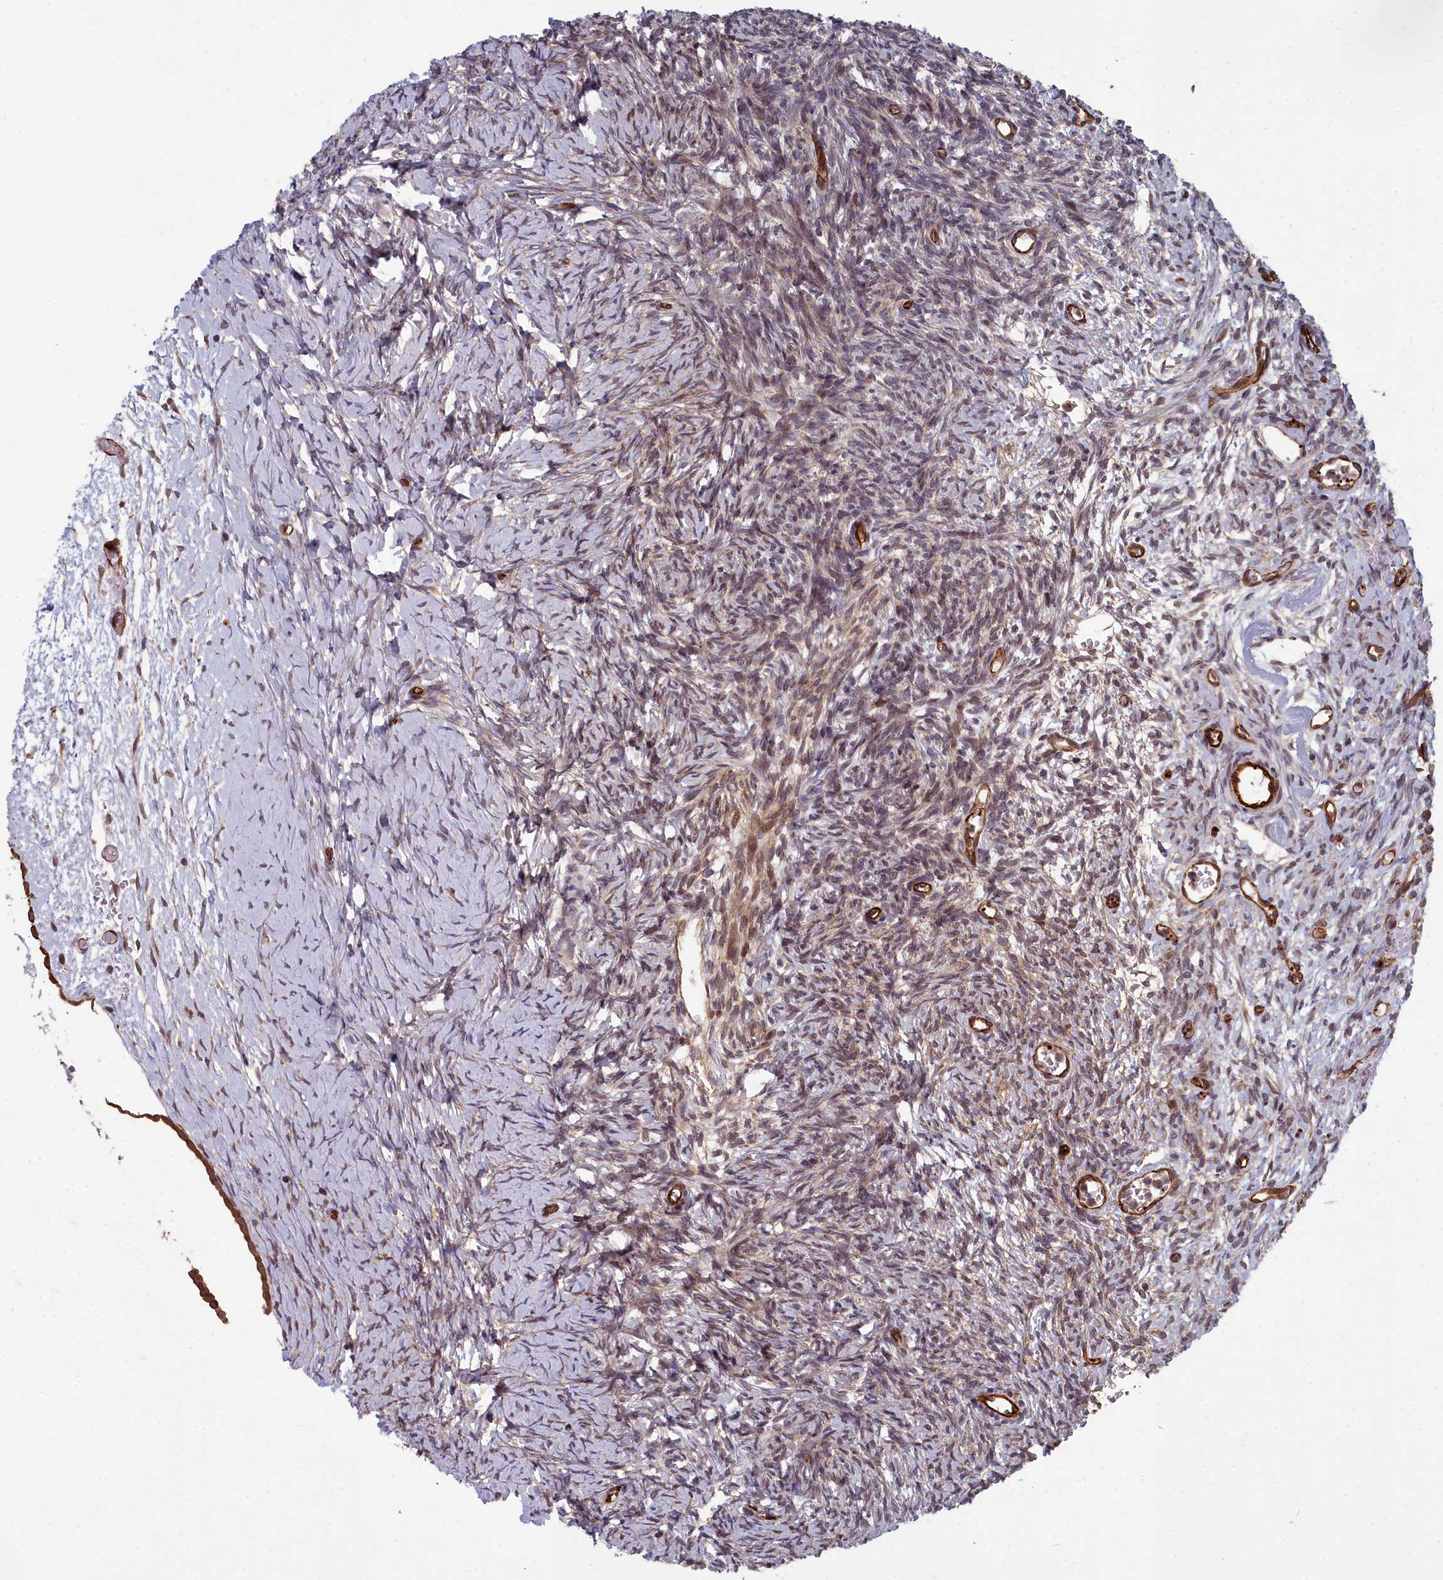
{"staining": {"intensity": "moderate", "quantity": ">75%", "location": "cytoplasmic/membranous,nuclear"}, "tissue": "ovary", "cell_type": "Ovarian stroma cells", "image_type": "normal", "snomed": [{"axis": "morphology", "description": "Normal tissue, NOS"}, {"axis": "topography", "description": "Ovary"}], "caption": "Moderate cytoplasmic/membranous,nuclear protein expression is appreciated in about >75% of ovarian stroma cells in ovary.", "gene": "TSPYL4", "patient": {"sex": "female", "age": 39}}